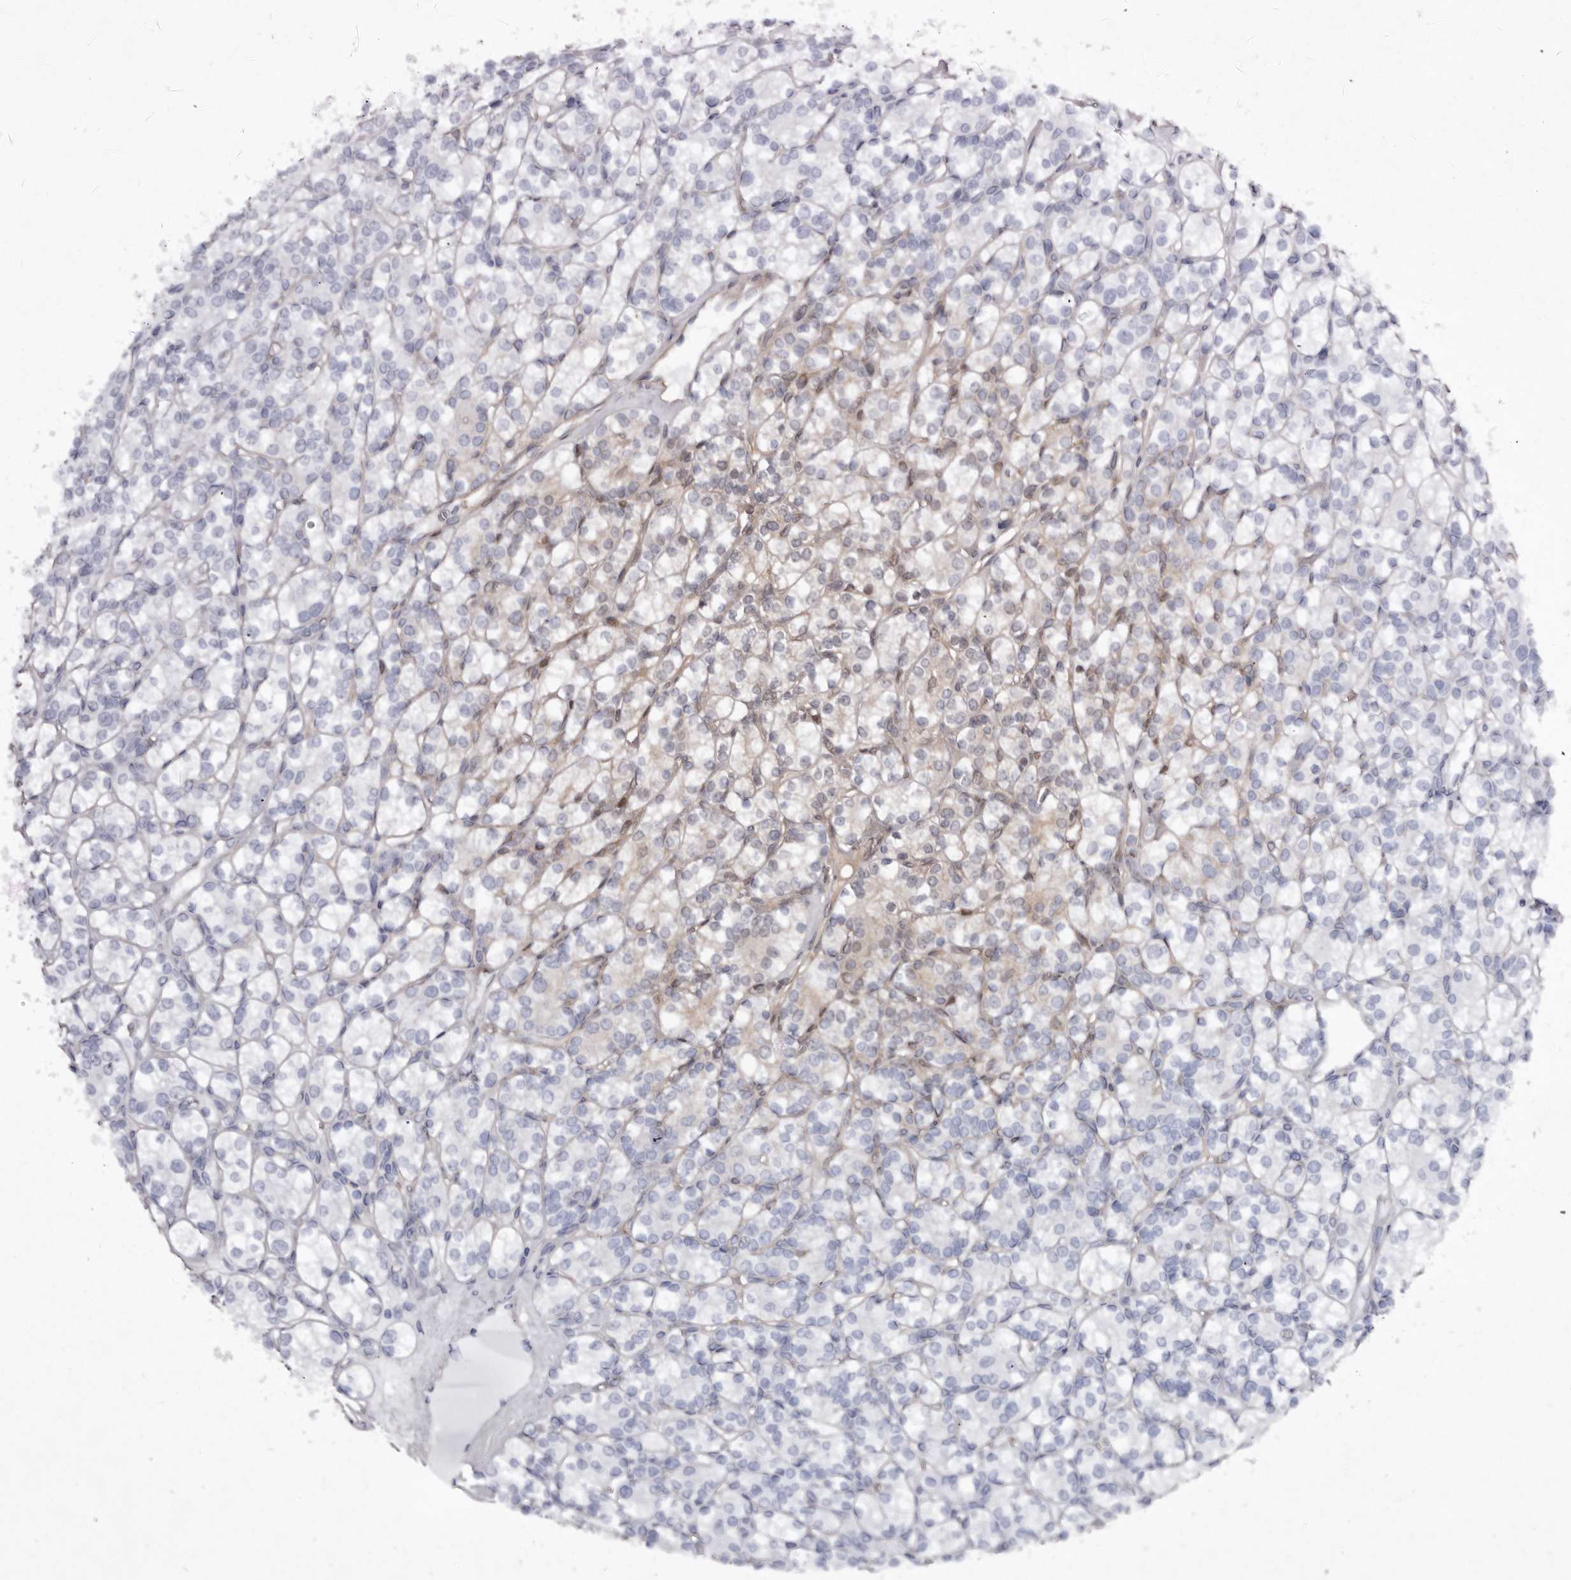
{"staining": {"intensity": "negative", "quantity": "none", "location": "none"}, "tissue": "renal cancer", "cell_type": "Tumor cells", "image_type": "cancer", "snomed": [{"axis": "morphology", "description": "Adenocarcinoma, NOS"}, {"axis": "topography", "description": "Kidney"}], "caption": "Tumor cells are negative for protein expression in human renal cancer.", "gene": "ABL1", "patient": {"sex": "male", "age": 77}}